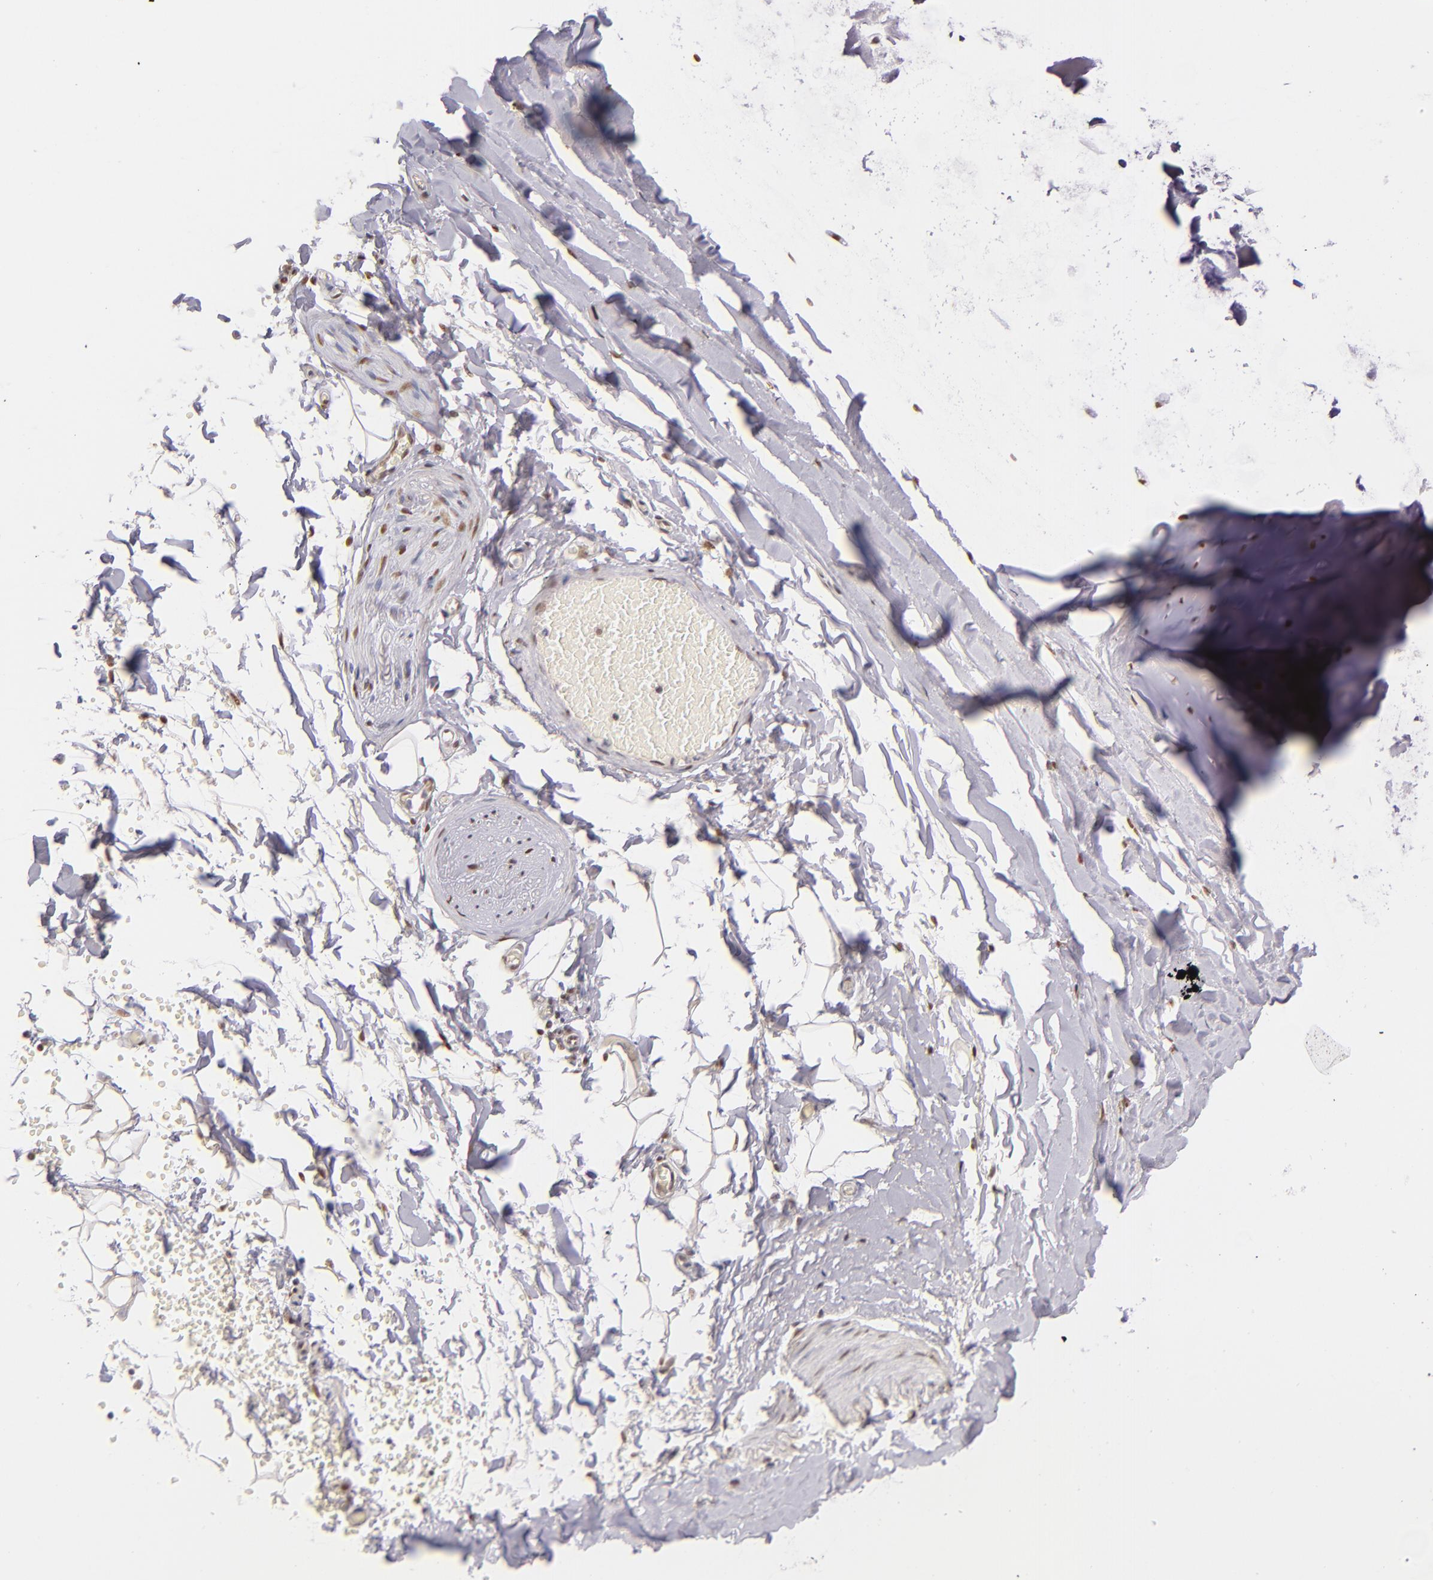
{"staining": {"intensity": "moderate", "quantity": ">75%", "location": "nuclear"}, "tissue": "adipose tissue", "cell_type": "Adipocytes", "image_type": "normal", "snomed": [{"axis": "morphology", "description": "Normal tissue, NOS"}, {"axis": "topography", "description": "Bronchus"}, {"axis": "topography", "description": "Lung"}], "caption": "Adipocytes display medium levels of moderate nuclear positivity in approximately >75% of cells in benign adipose tissue.", "gene": "NCOR2", "patient": {"sex": "female", "age": 56}}